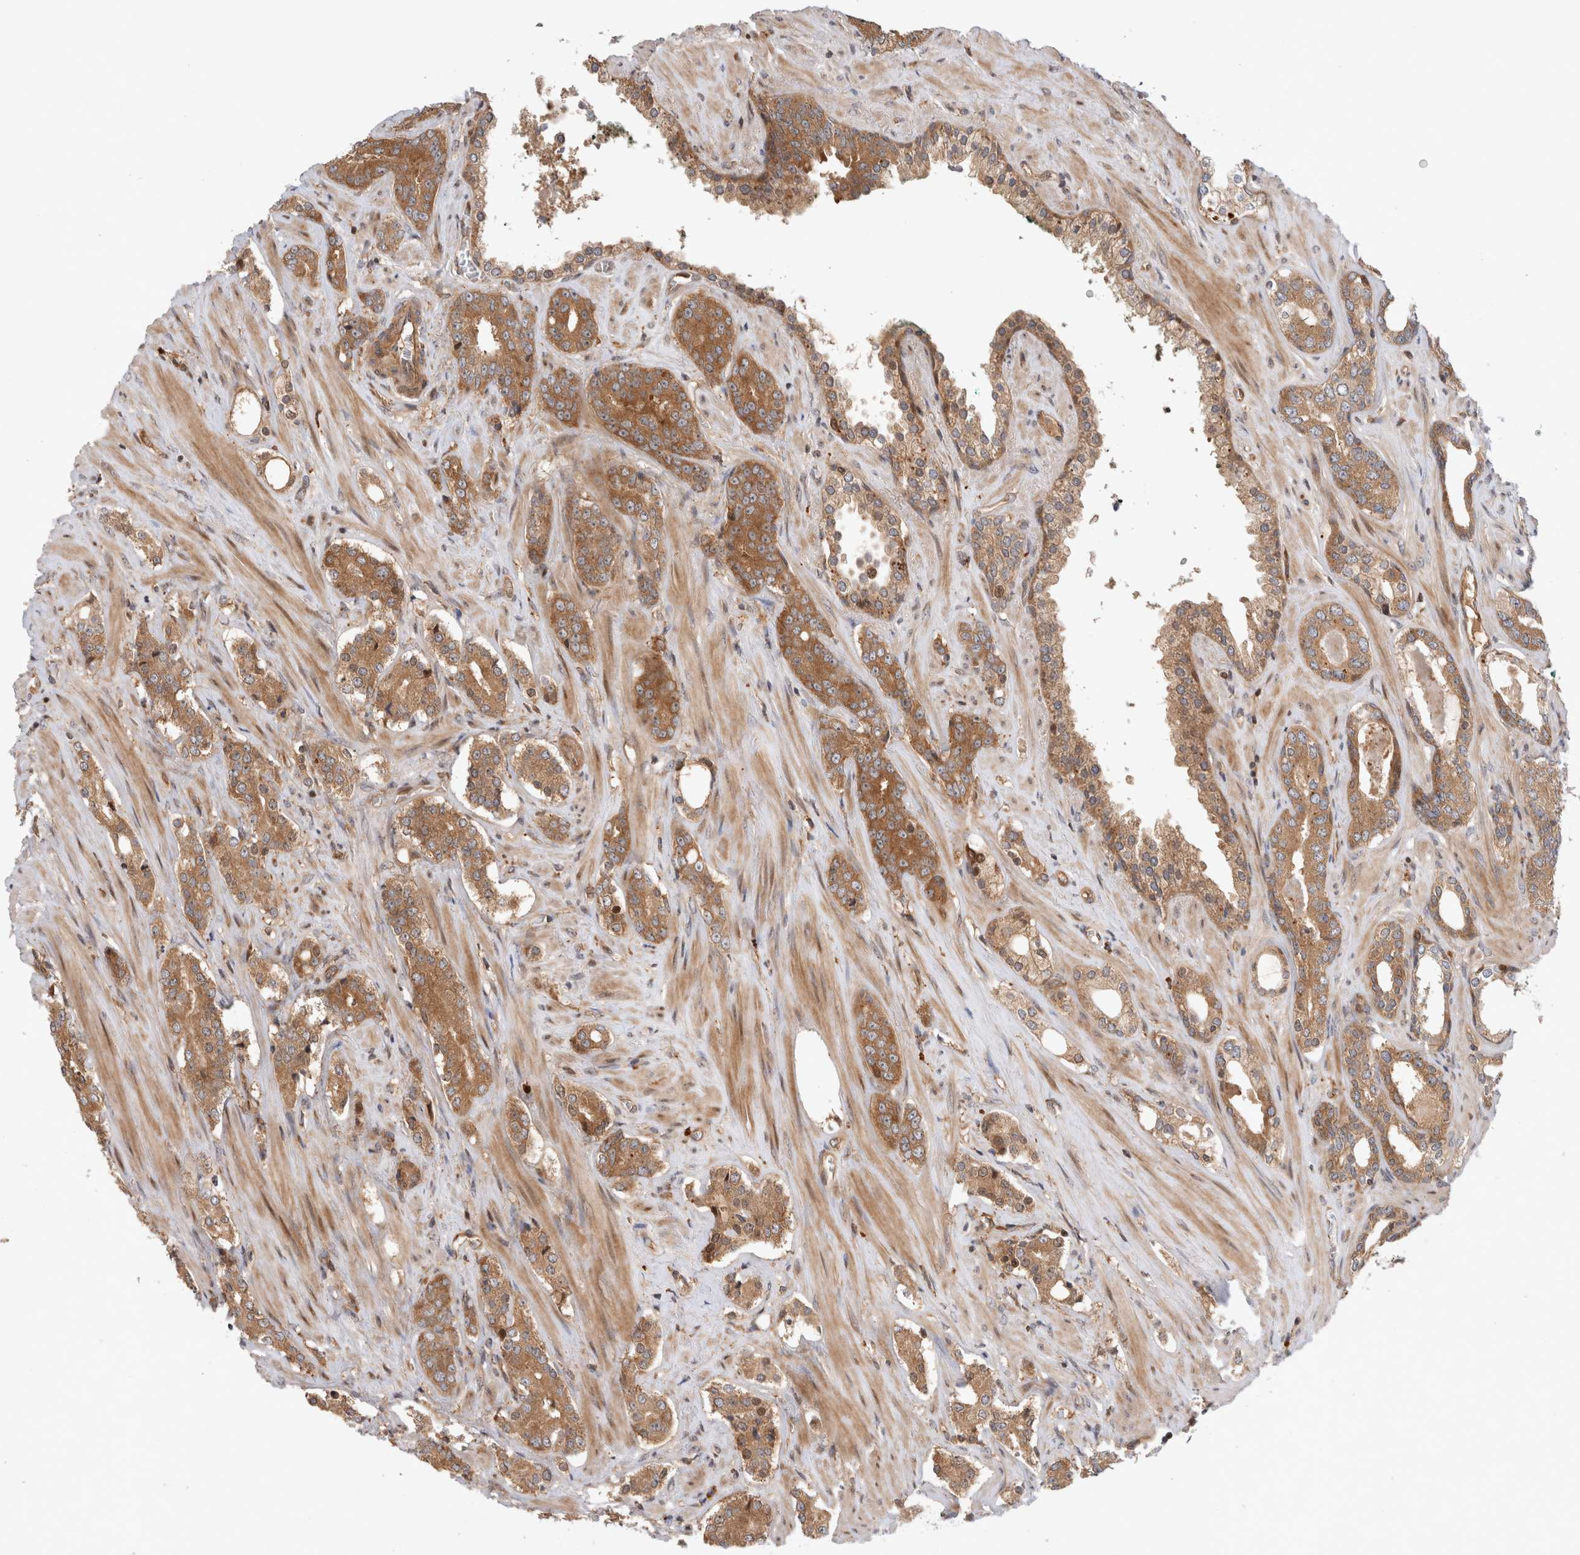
{"staining": {"intensity": "moderate", "quantity": ">75%", "location": "cytoplasmic/membranous"}, "tissue": "prostate cancer", "cell_type": "Tumor cells", "image_type": "cancer", "snomed": [{"axis": "morphology", "description": "Adenocarcinoma, High grade"}, {"axis": "topography", "description": "Prostate"}], "caption": "Moderate cytoplasmic/membranous protein staining is seen in approximately >75% of tumor cells in prostate cancer (adenocarcinoma (high-grade)).", "gene": "HTT", "patient": {"sex": "male", "age": 71}}